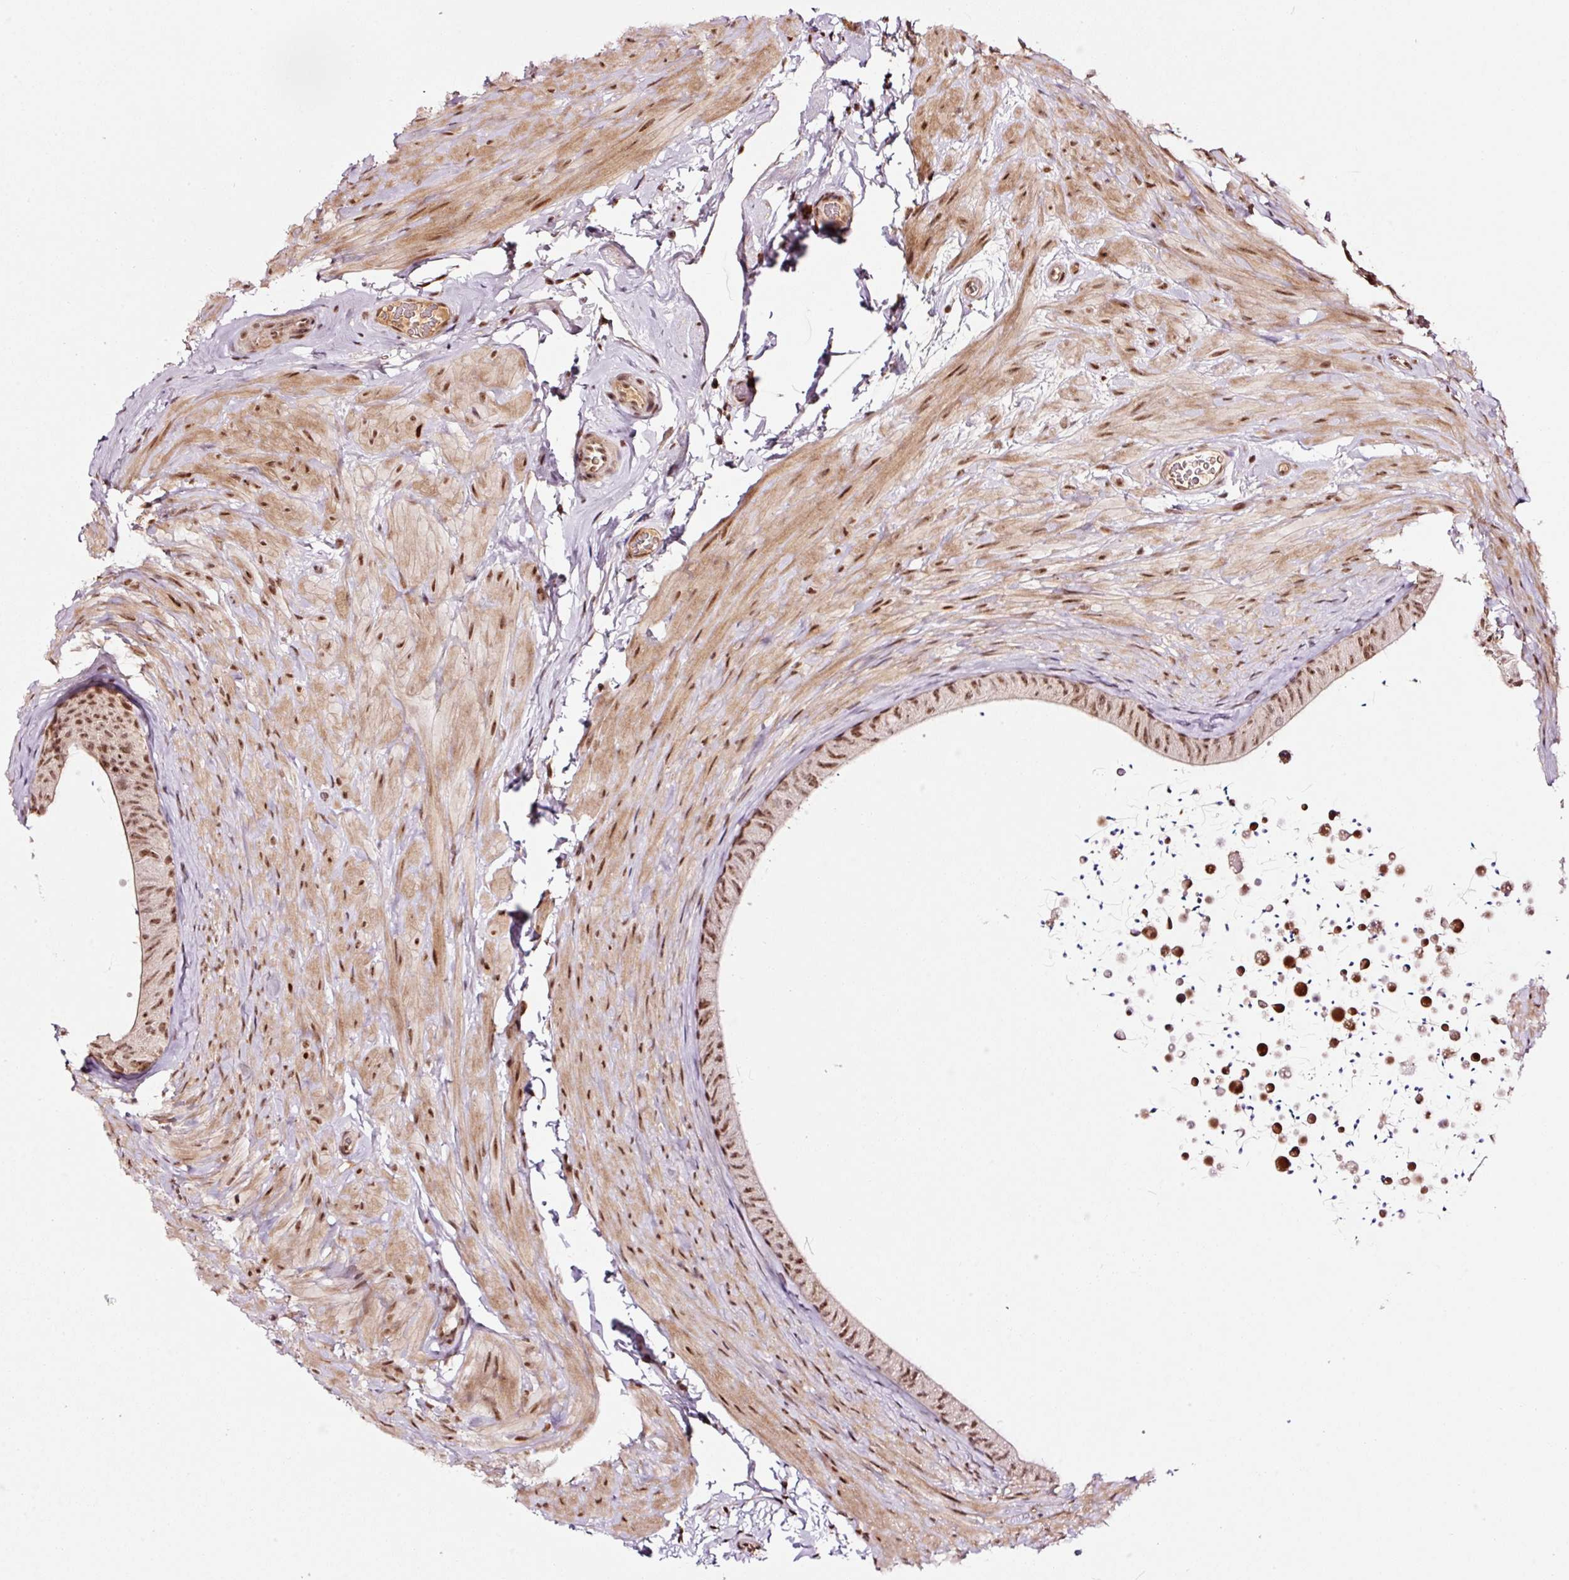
{"staining": {"intensity": "moderate", "quantity": ">75%", "location": "nuclear"}, "tissue": "epididymis", "cell_type": "Glandular cells", "image_type": "normal", "snomed": [{"axis": "morphology", "description": "Normal tissue, NOS"}, {"axis": "topography", "description": "Epididymis, spermatic cord, NOS"}, {"axis": "topography", "description": "Epididymis"}], "caption": "The histopathology image demonstrates a brown stain indicating the presence of a protein in the nuclear of glandular cells in epididymis. (DAB IHC with brightfield microscopy, high magnification).", "gene": "RFC4", "patient": {"sex": "male", "age": 31}}